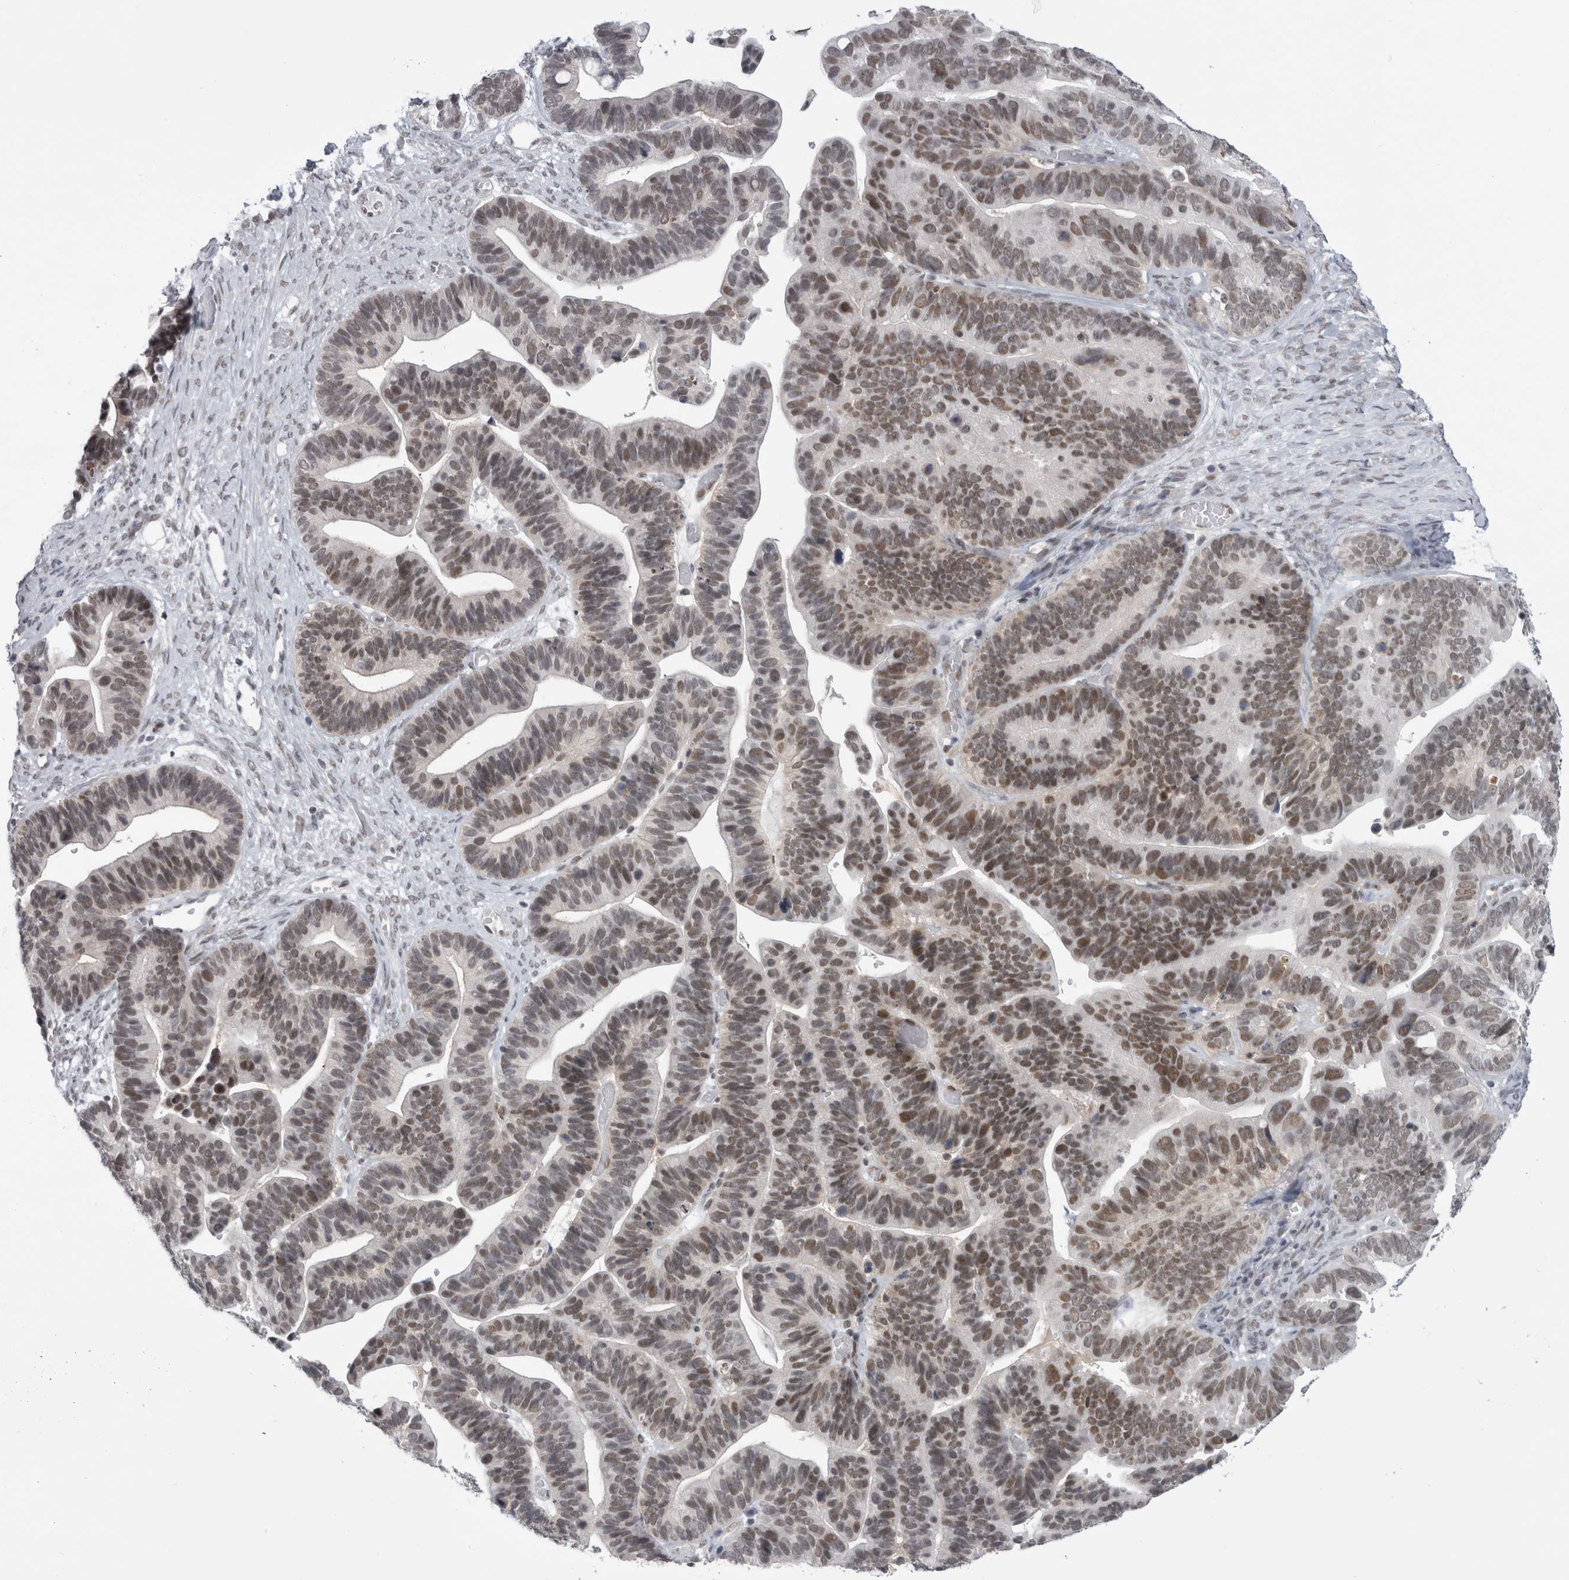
{"staining": {"intensity": "moderate", "quantity": ">75%", "location": "nuclear"}, "tissue": "ovarian cancer", "cell_type": "Tumor cells", "image_type": "cancer", "snomed": [{"axis": "morphology", "description": "Cystadenocarcinoma, serous, NOS"}, {"axis": "topography", "description": "Ovary"}], "caption": "Protein analysis of serous cystadenocarcinoma (ovarian) tissue shows moderate nuclear expression in approximately >75% of tumor cells. (Stains: DAB in brown, nuclei in blue, Microscopy: brightfield microscopy at high magnification).", "gene": "PSMB2", "patient": {"sex": "female", "age": 56}}